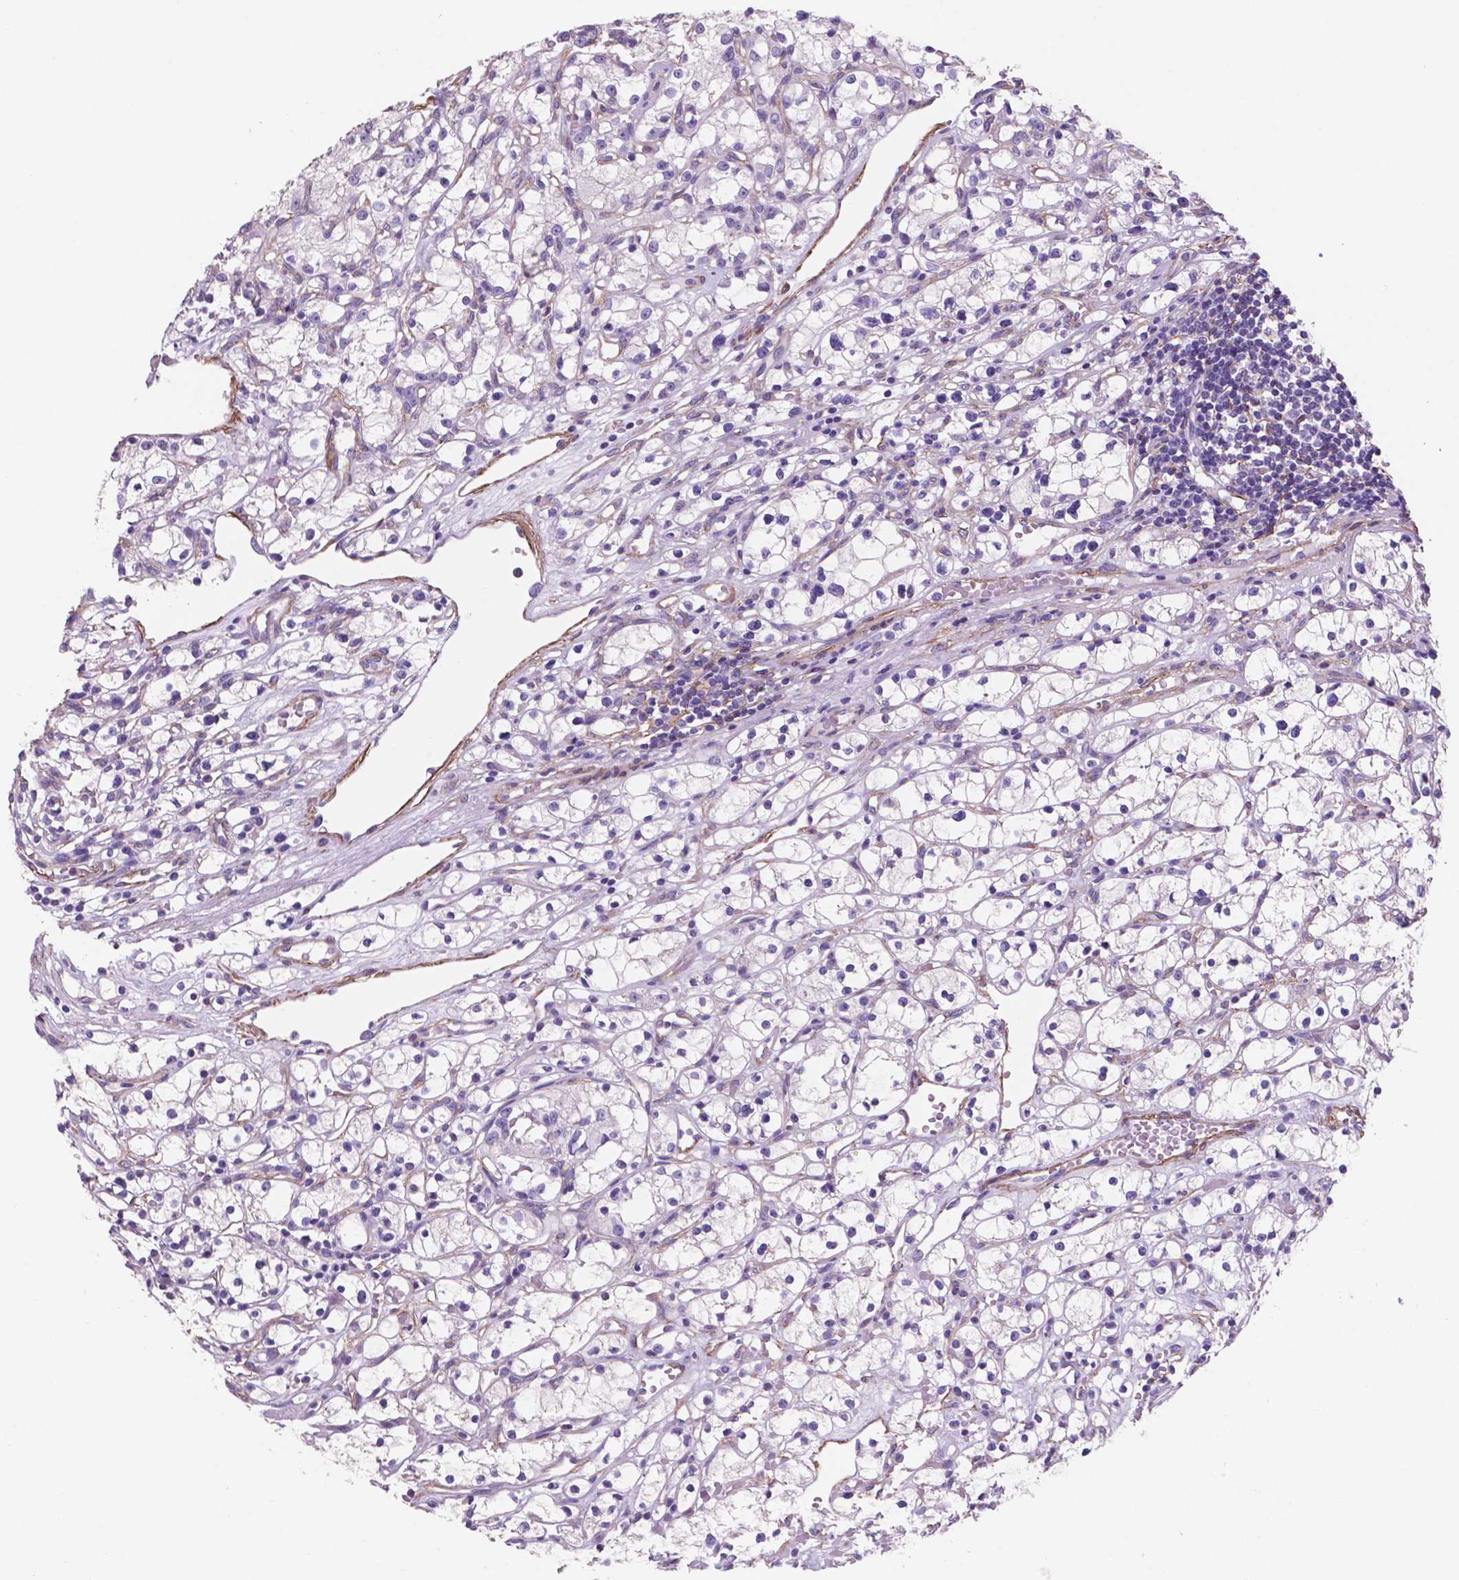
{"staining": {"intensity": "negative", "quantity": "none", "location": "none"}, "tissue": "renal cancer", "cell_type": "Tumor cells", "image_type": "cancer", "snomed": [{"axis": "morphology", "description": "Adenocarcinoma, NOS"}, {"axis": "topography", "description": "Kidney"}], "caption": "Renal cancer was stained to show a protein in brown. There is no significant staining in tumor cells.", "gene": "TOR2A", "patient": {"sex": "female", "age": 59}}